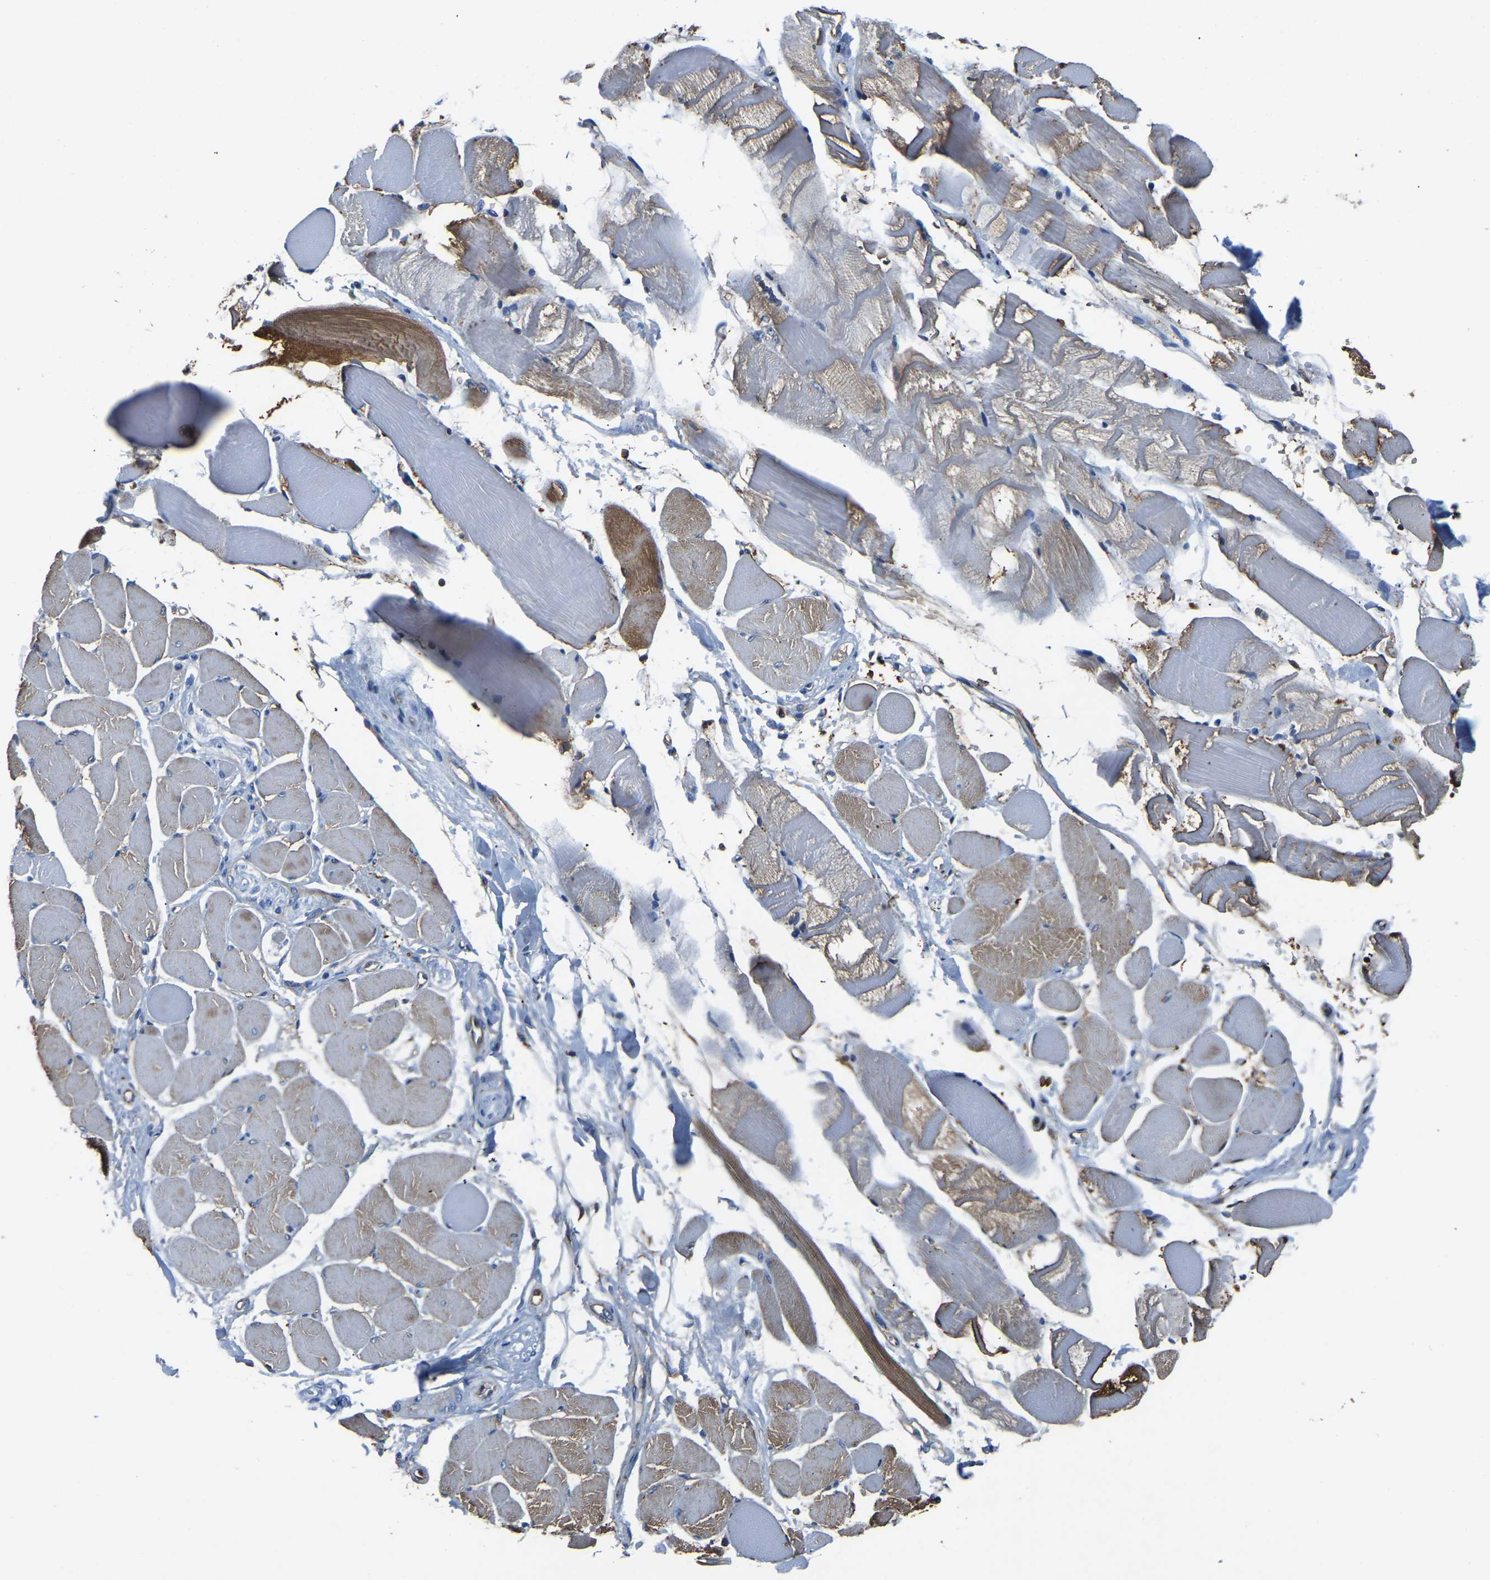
{"staining": {"intensity": "moderate", "quantity": "25%-75%", "location": "cytoplasmic/membranous"}, "tissue": "skeletal muscle", "cell_type": "Myocytes", "image_type": "normal", "snomed": [{"axis": "morphology", "description": "Normal tissue, NOS"}, {"axis": "topography", "description": "Skeletal muscle"}, {"axis": "topography", "description": "Peripheral nerve tissue"}], "caption": "Immunohistochemistry micrograph of benign skeletal muscle: skeletal muscle stained using immunohistochemistry (IHC) reveals medium levels of moderate protein expression localized specifically in the cytoplasmic/membranous of myocytes, appearing as a cytoplasmic/membranous brown color.", "gene": "MS4A3", "patient": {"sex": "female", "age": 84}}